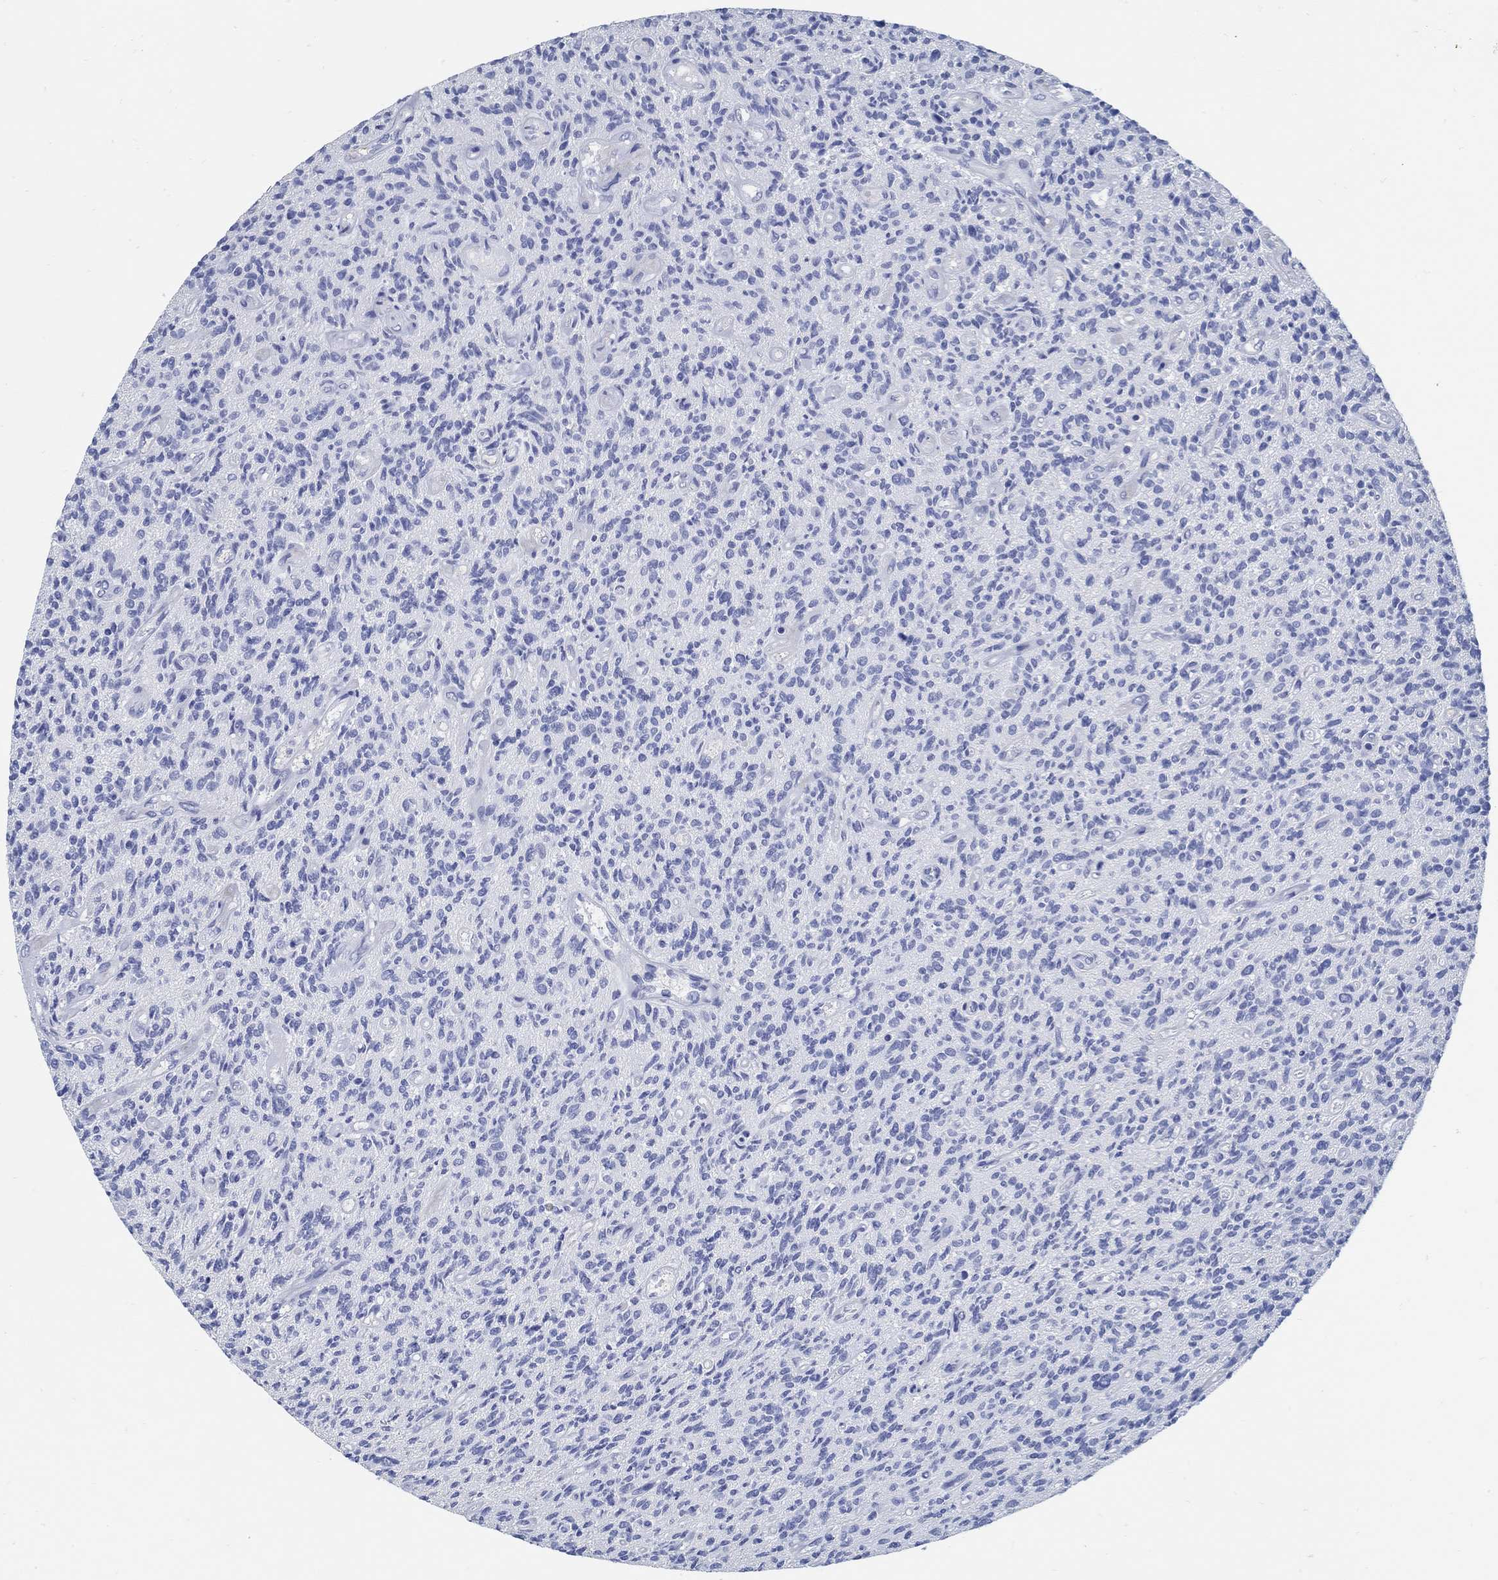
{"staining": {"intensity": "negative", "quantity": "none", "location": "none"}, "tissue": "glioma", "cell_type": "Tumor cells", "image_type": "cancer", "snomed": [{"axis": "morphology", "description": "Glioma, malignant, High grade"}, {"axis": "topography", "description": "Brain"}], "caption": "Histopathology image shows no significant protein positivity in tumor cells of glioma.", "gene": "PCDH11X", "patient": {"sex": "male", "age": 64}}